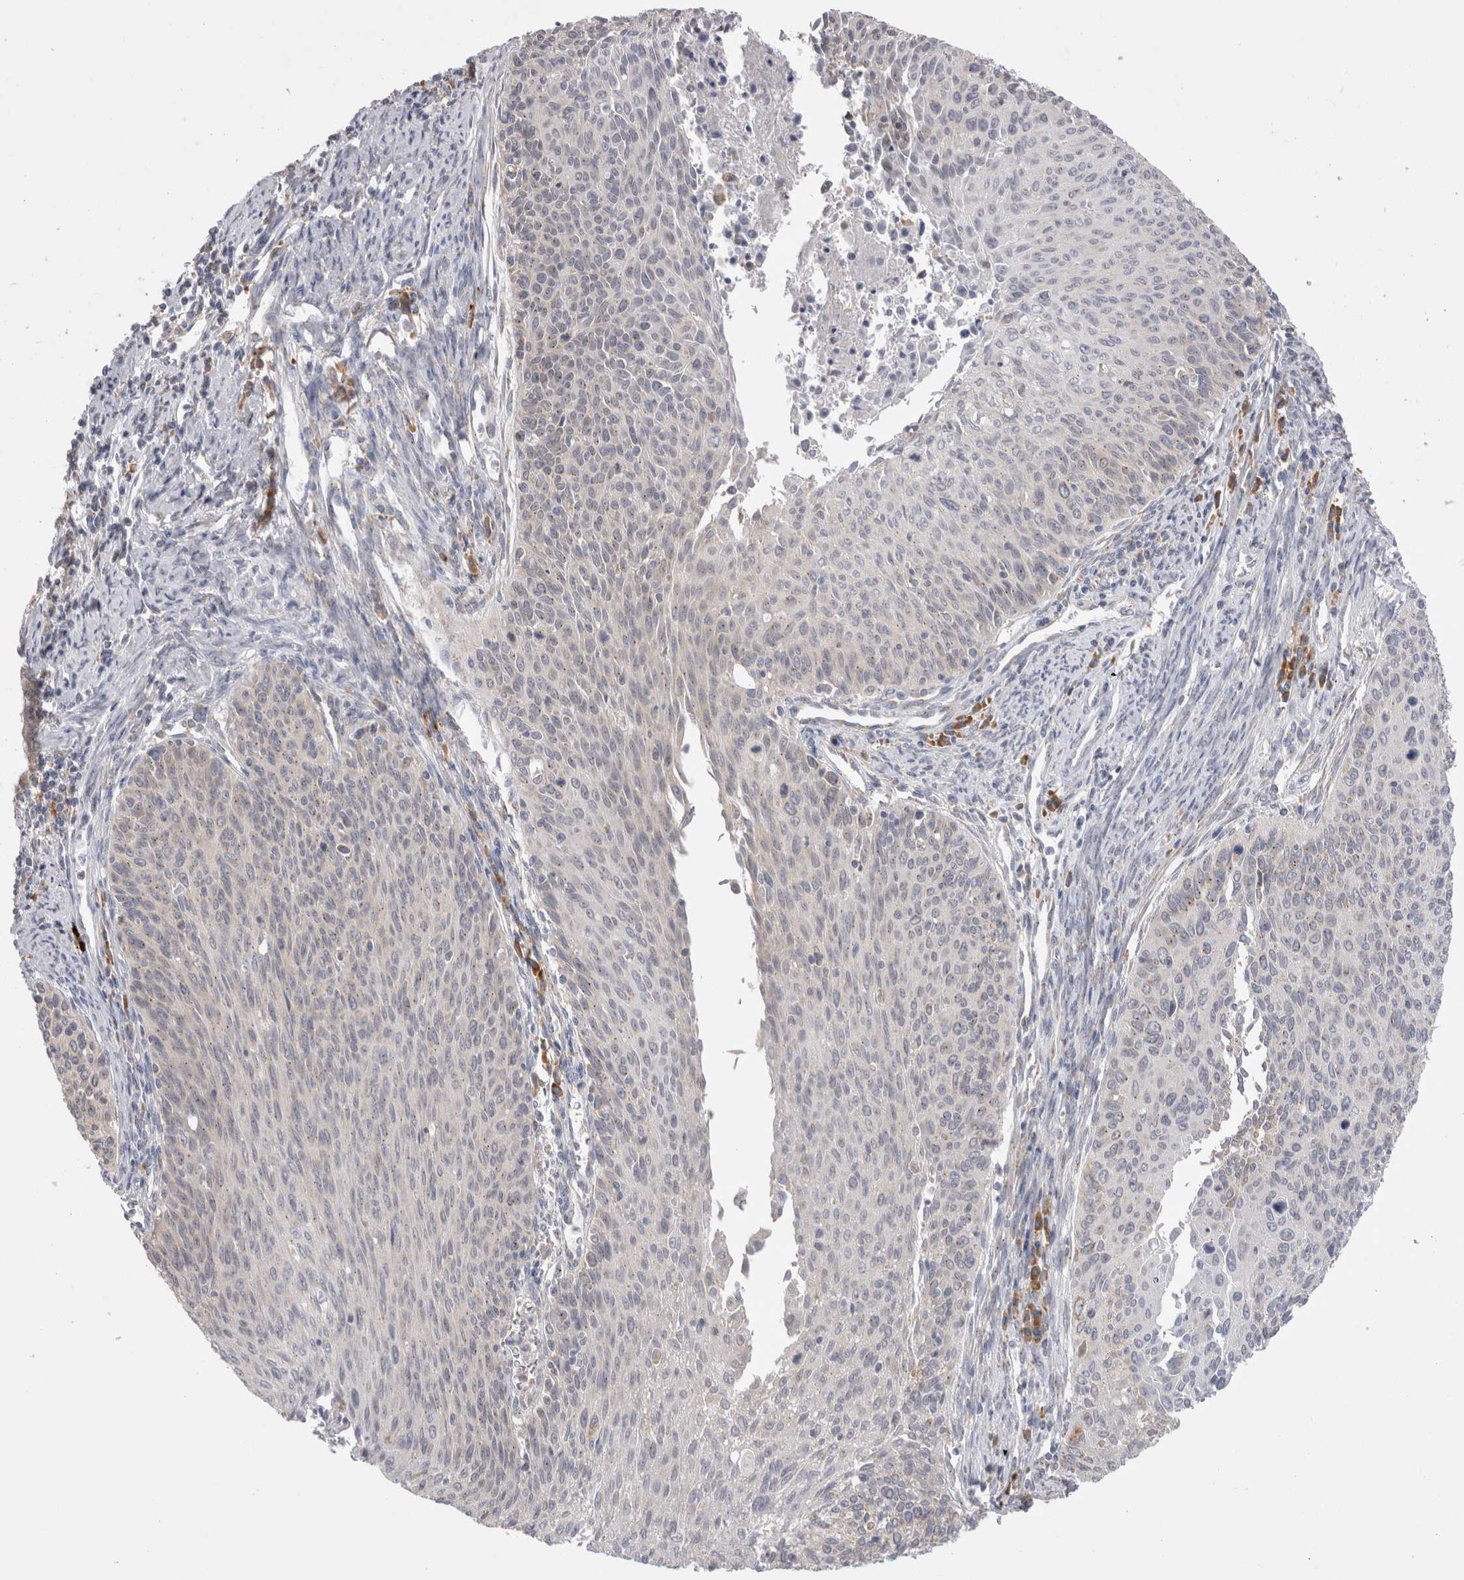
{"staining": {"intensity": "negative", "quantity": "none", "location": "none"}, "tissue": "cervical cancer", "cell_type": "Tumor cells", "image_type": "cancer", "snomed": [{"axis": "morphology", "description": "Squamous cell carcinoma, NOS"}, {"axis": "topography", "description": "Cervix"}], "caption": "This is an immunohistochemistry histopathology image of cervical cancer. There is no staining in tumor cells.", "gene": "ZNF341", "patient": {"sex": "female", "age": 55}}